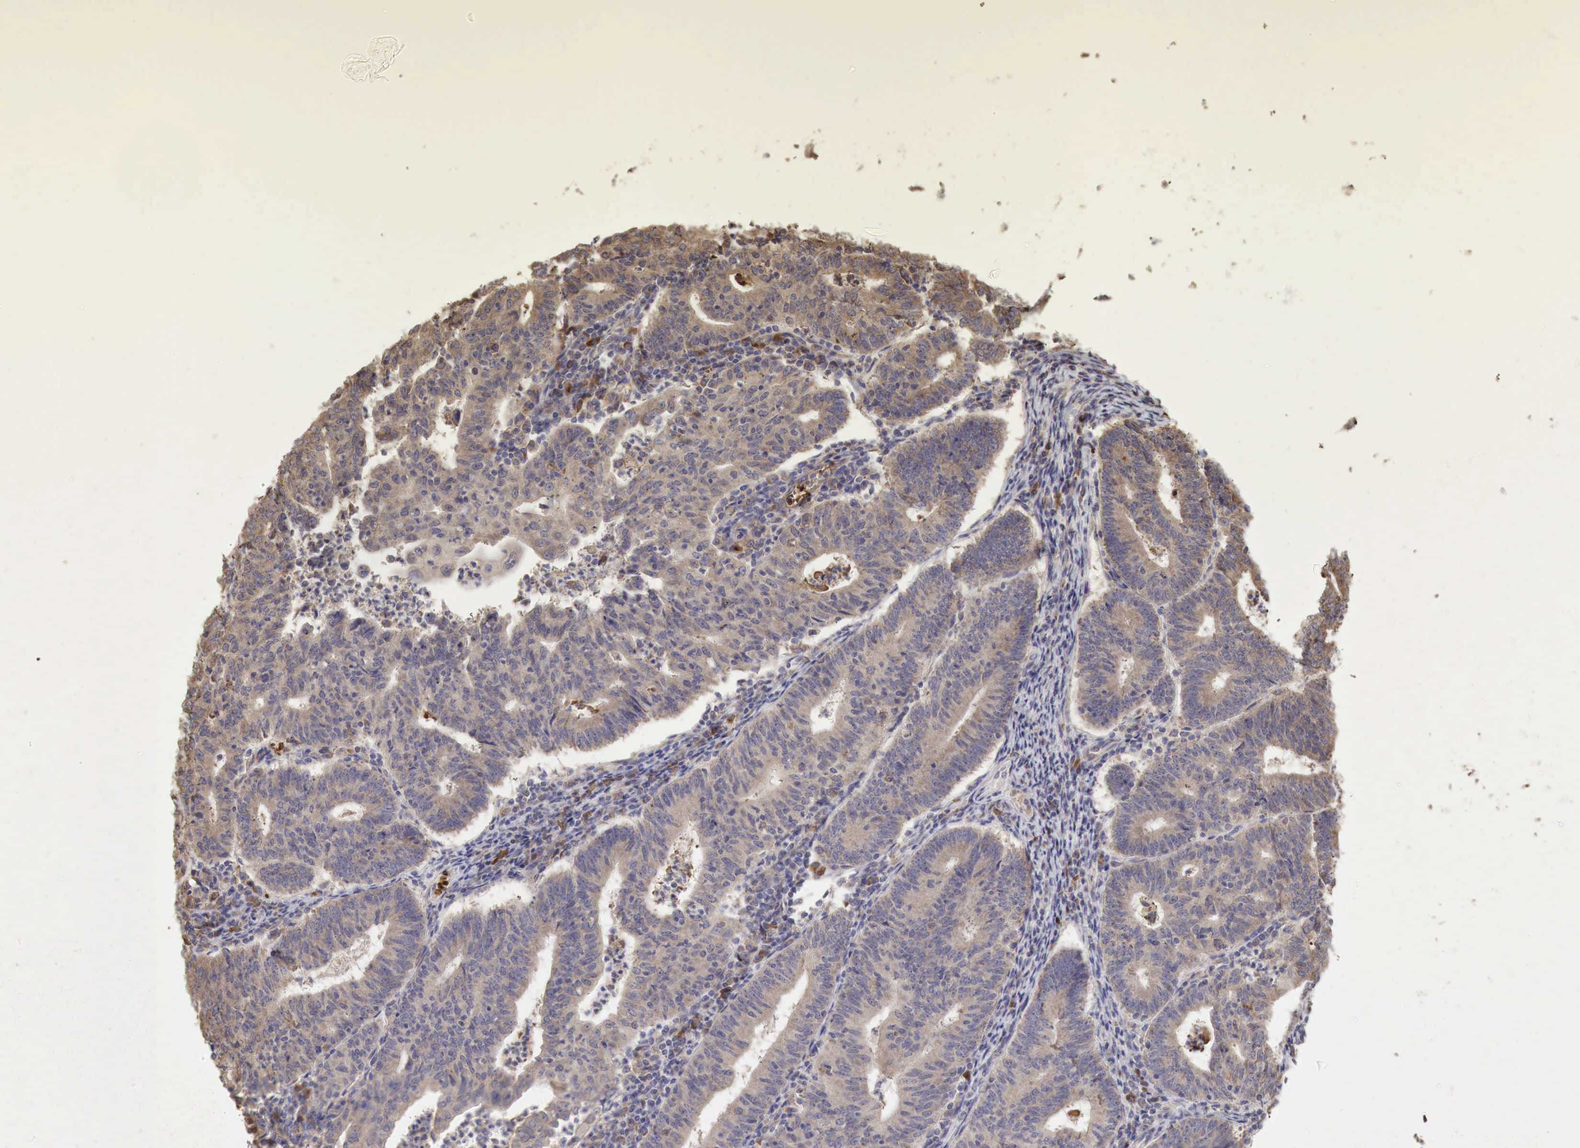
{"staining": {"intensity": "weak", "quantity": ">75%", "location": "cytoplasmic/membranous"}, "tissue": "endometrial cancer", "cell_type": "Tumor cells", "image_type": "cancer", "snomed": [{"axis": "morphology", "description": "Adenocarcinoma, NOS"}, {"axis": "topography", "description": "Endometrium"}], "caption": "A brown stain labels weak cytoplasmic/membranous expression of a protein in endometrial cancer (adenocarcinoma) tumor cells. Ihc stains the protein of interest in brown and the nuclei are stained blue.", "gene": "PABPC5", "patient": {"sex": "female", "age": 60}}